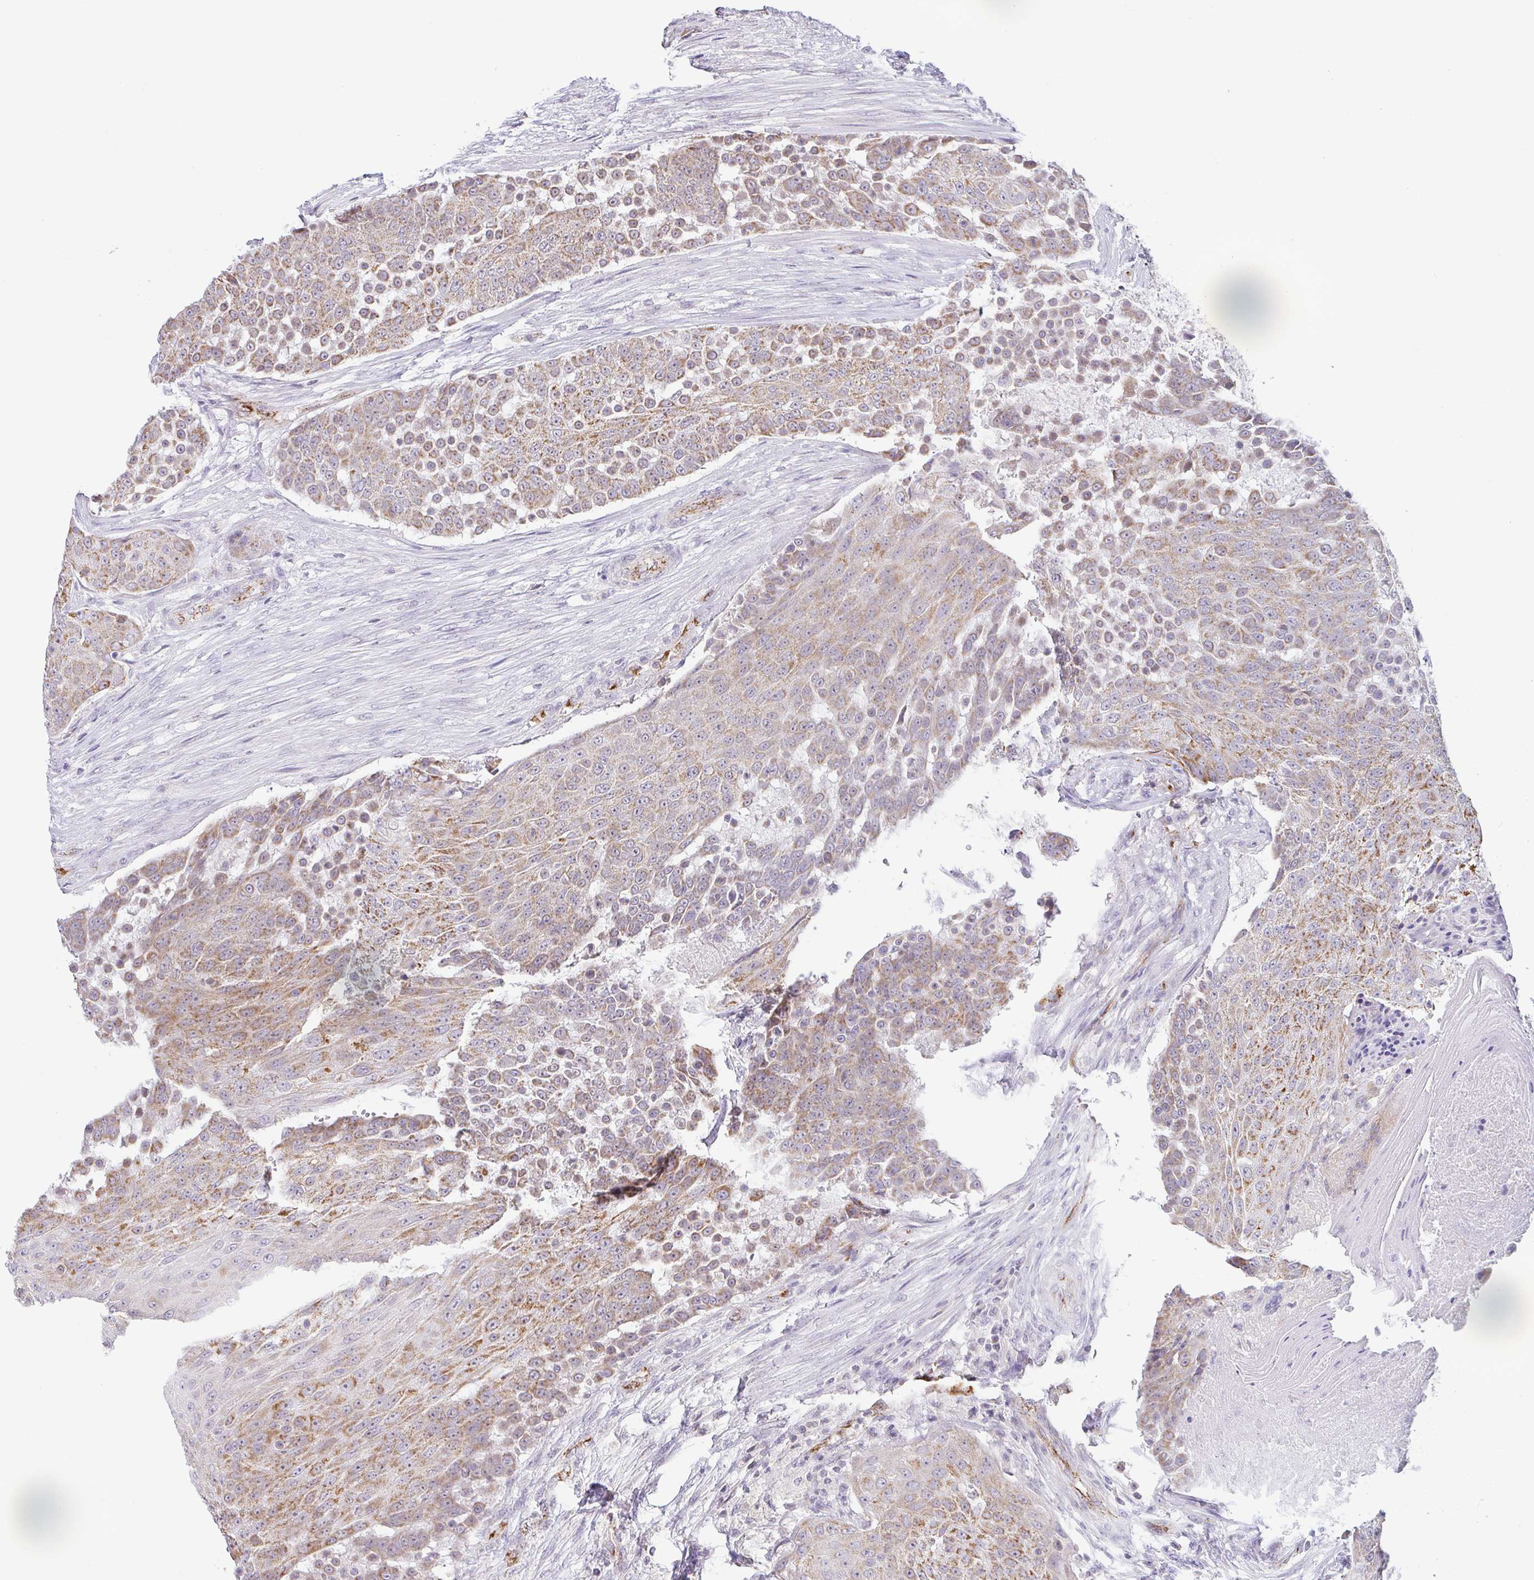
{"staining": {"intensity": "moderate", "quantity": "25%-75%", "location": "cytoplasmic/membranous"}, "tissue": "urothelial cancer", "cell_type": "Tumor cells", "image_type": "cancer", "snomed": [{"axis": "morphology", "description": "Urothelial carcinoma, High grade"}, {"axis": "topography", "description": "Urinary bladder"}], "caption": "Moderate cytoplasmic/membranous protein positivity is identified in approximately 25%-75% of tumor cells in high-grade urothelial carcinoma. (brown staining indicates protein expression, while blue staining denotes nuclei).", "gene": "PLCD4", "patient": {"sex": "female", "age": 63}}